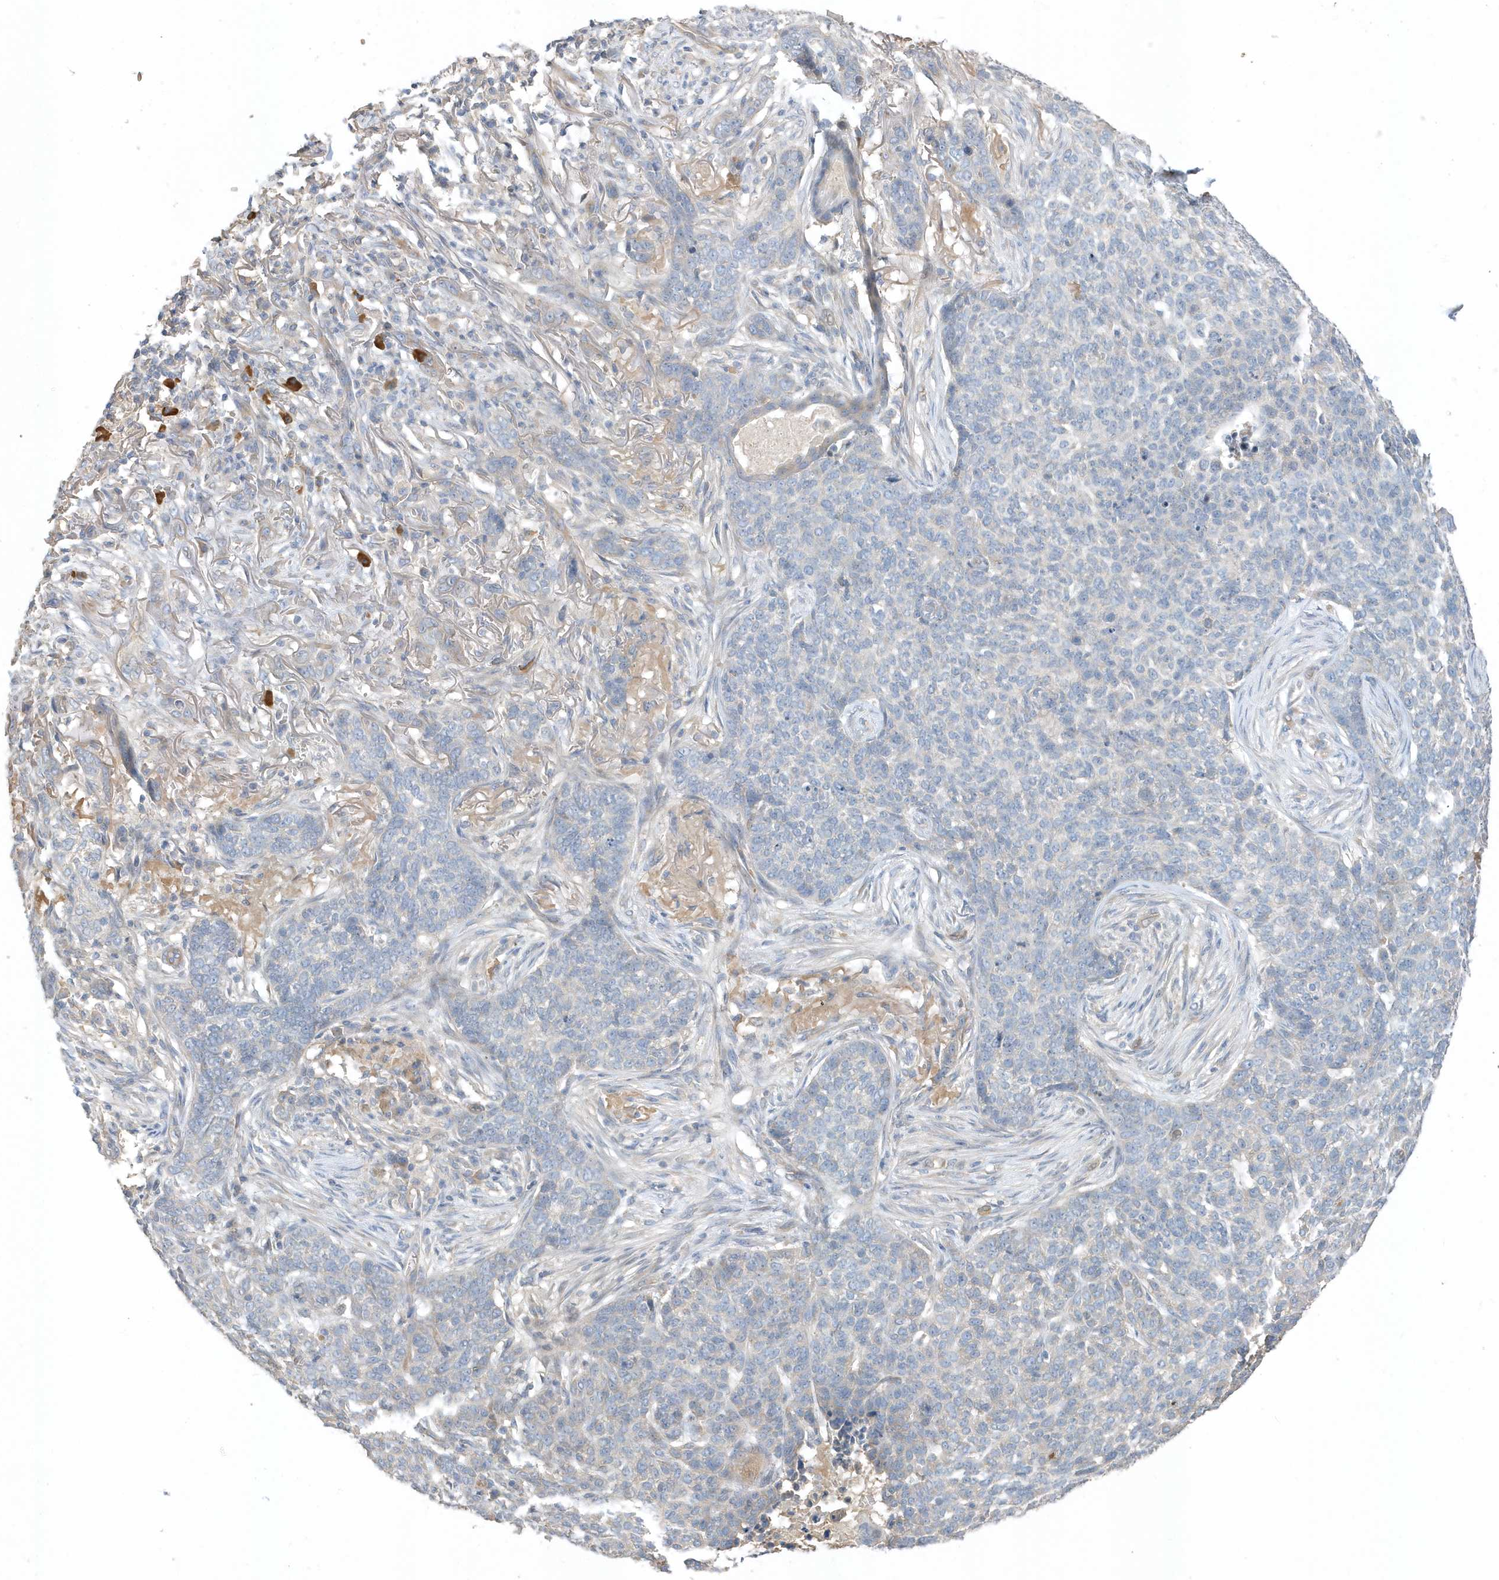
{"staining": {"intensity": "negative", "quantity": "none", "location": "none"}, "tissue": "skin cancer", "cell_type": "Tumor cells", "image_type": "cancer", "snomed": [{"axis": "morphology", "description": "Basal cell carcinoma"}, {"axis": "topography", "description": "Skin"}], "caption": "Immunohistochemical staining of skin cancer displays no significant expression in tumor cells.", "gene": "USP53", "patient": {"sex": "male", "age": 85}}